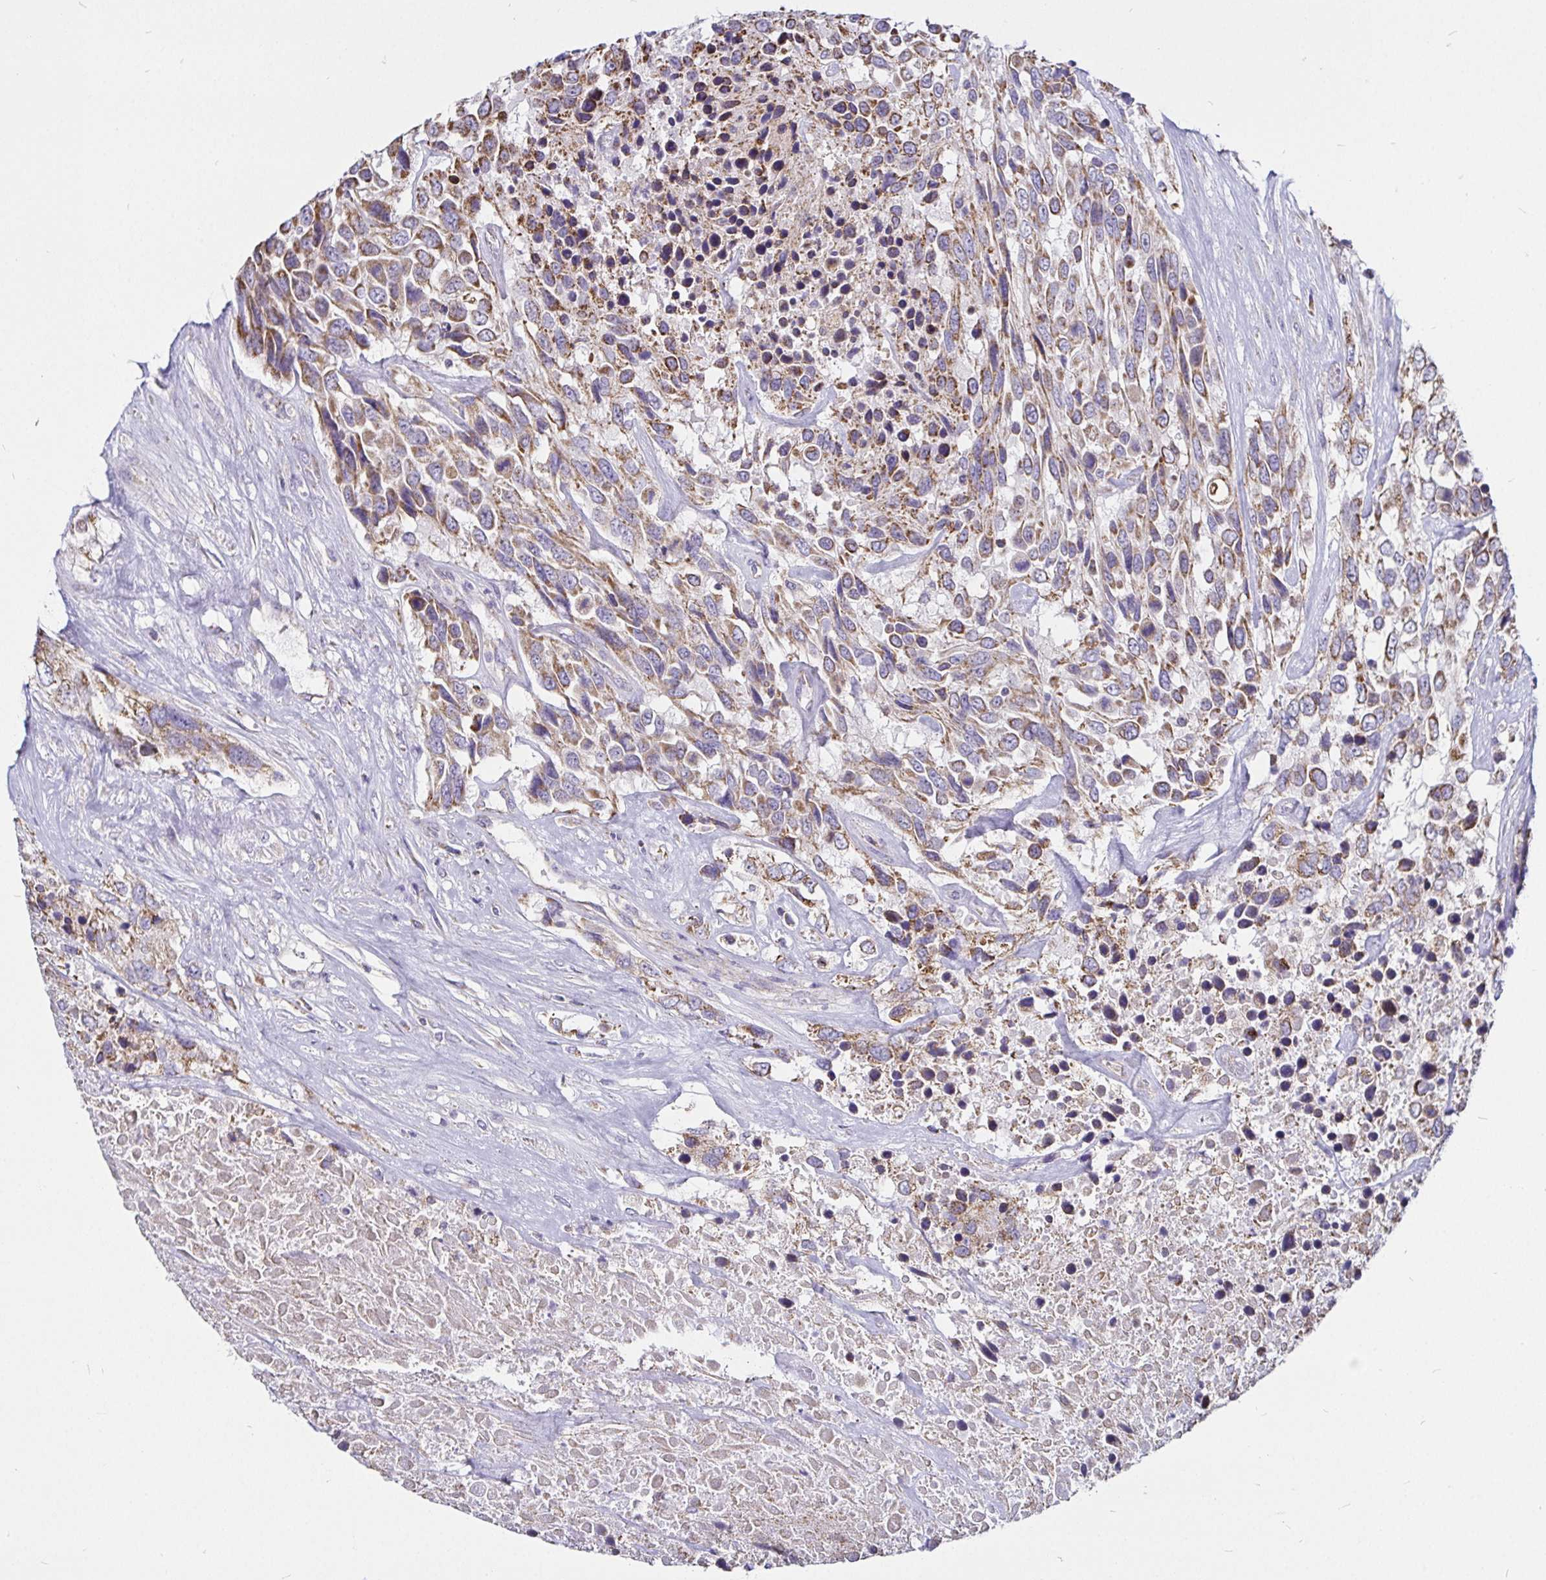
{"staining": {"intensity": "weak", "quantity": ">75%", "location": "cytoplasmic/membranous"}, "tissue": "urothelial cancer", "cell_type": "Tumor cells", "image_type": "cancer", "snomed": [{"axis": "morphology", "description": "Urothelial carcinoma, High grade"}, {"axis": "topography", "description": "Urinary bladder"}], "caption": "Protein expression by immunohistochemistry (IHC) demonstrates weak cytoplasmic/membranous expression in about >75% of tumor cells in urothelial cancer. (DAB IHC with brightfield microscopy, high magnification).", "gene": "PGAM2", "patient": {"sex": "female", "age": 70}}